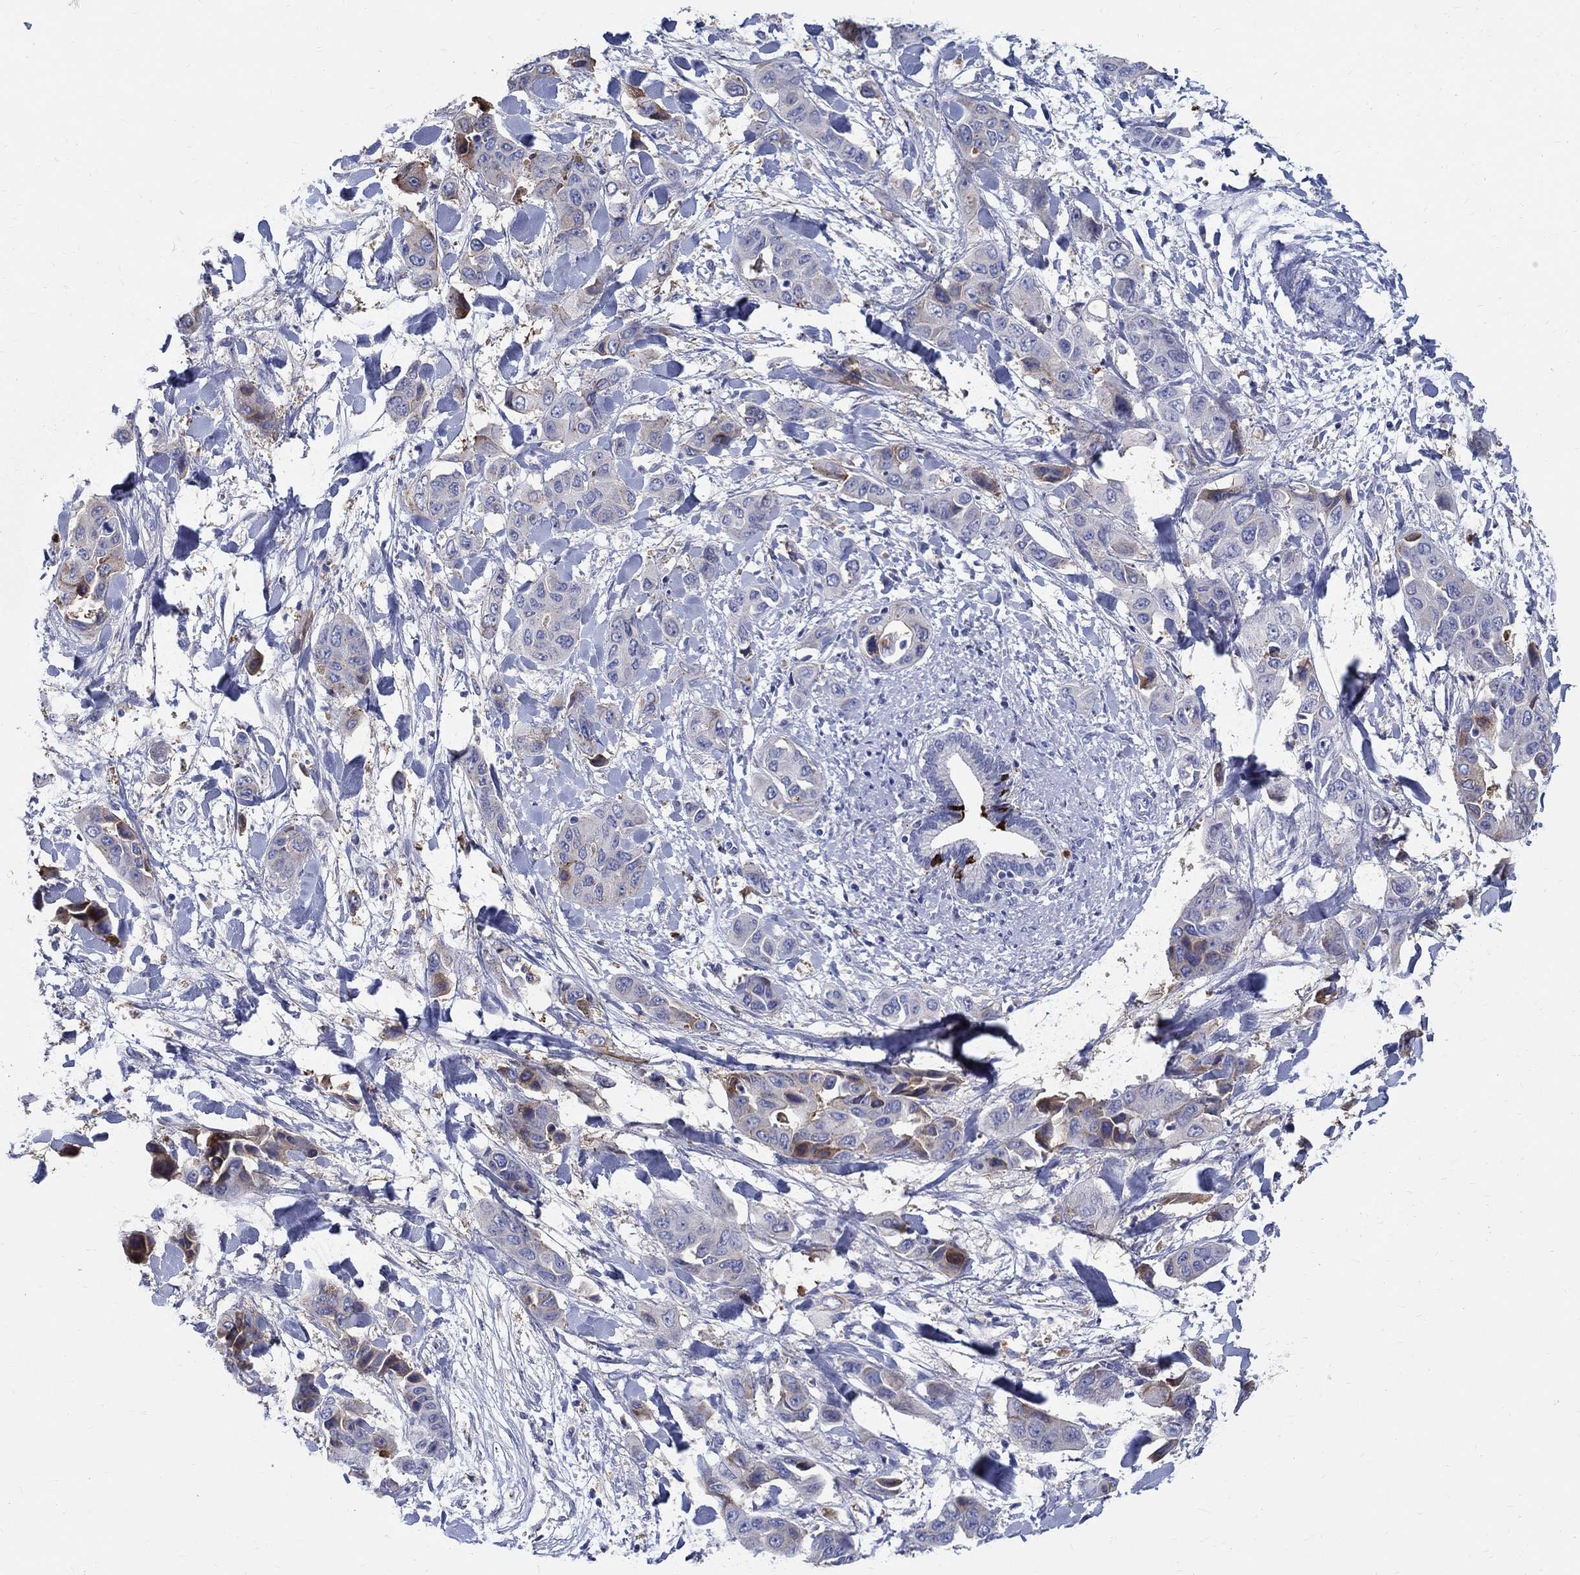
{"staining": {"intensity": "weak", "quantity": "<25%", "location": "cytoplasmic/membranous"}, "tissue": "liver cancer", "cell_type": "Tumor cells", "image_type": "cancer", "snomed": [{"axis": "morphology", "description": "Cholangiocarcinoma"}, {"axis": "topography", "description": "Liver"}], "caption": "Liver cancer was stained to show a protein in brown. There is no significant staining in tumor cells.", "gene": "SOX2", "patient": {"sex": "female", "age": 52}}